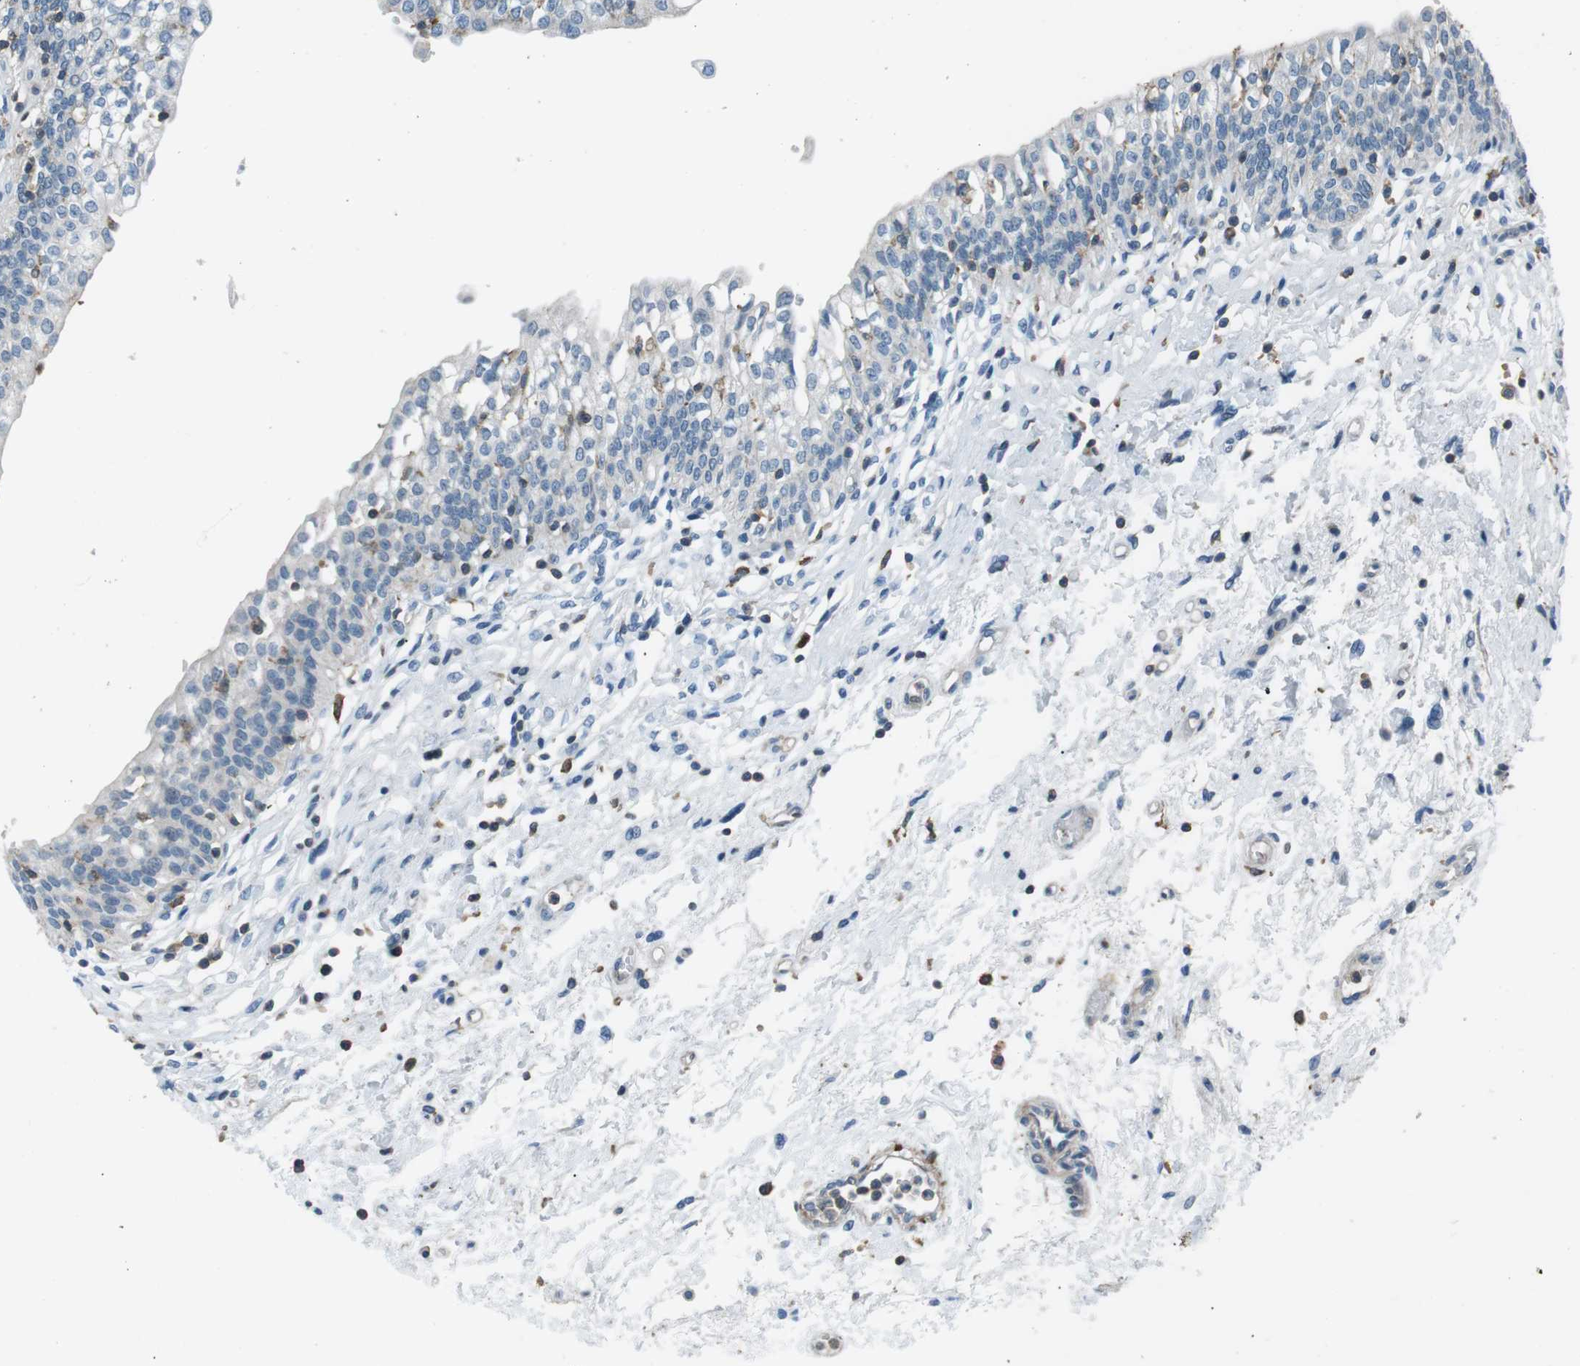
{"staining": {"intensity": "weak", "quantity": "<25%", "location": "cytoplasmic/membranous"}, "tissue": "urinary bladder", "cell_type": "Urothelial cells", "image_type": "normal", "snomed": [{"axis": "morphology", "description": "Normal tissue, NOS"}, {"axis": "topography", "description": "Urinary bladder"}], "caption": "Immunohistochemistry (IHC) photomicrograph of normal human urinary bladder stained for a protein (brown), which shows no expression in urothelial cells.", "gene": "ARVCF", "patient": {"sex": "male", "age": 55}}